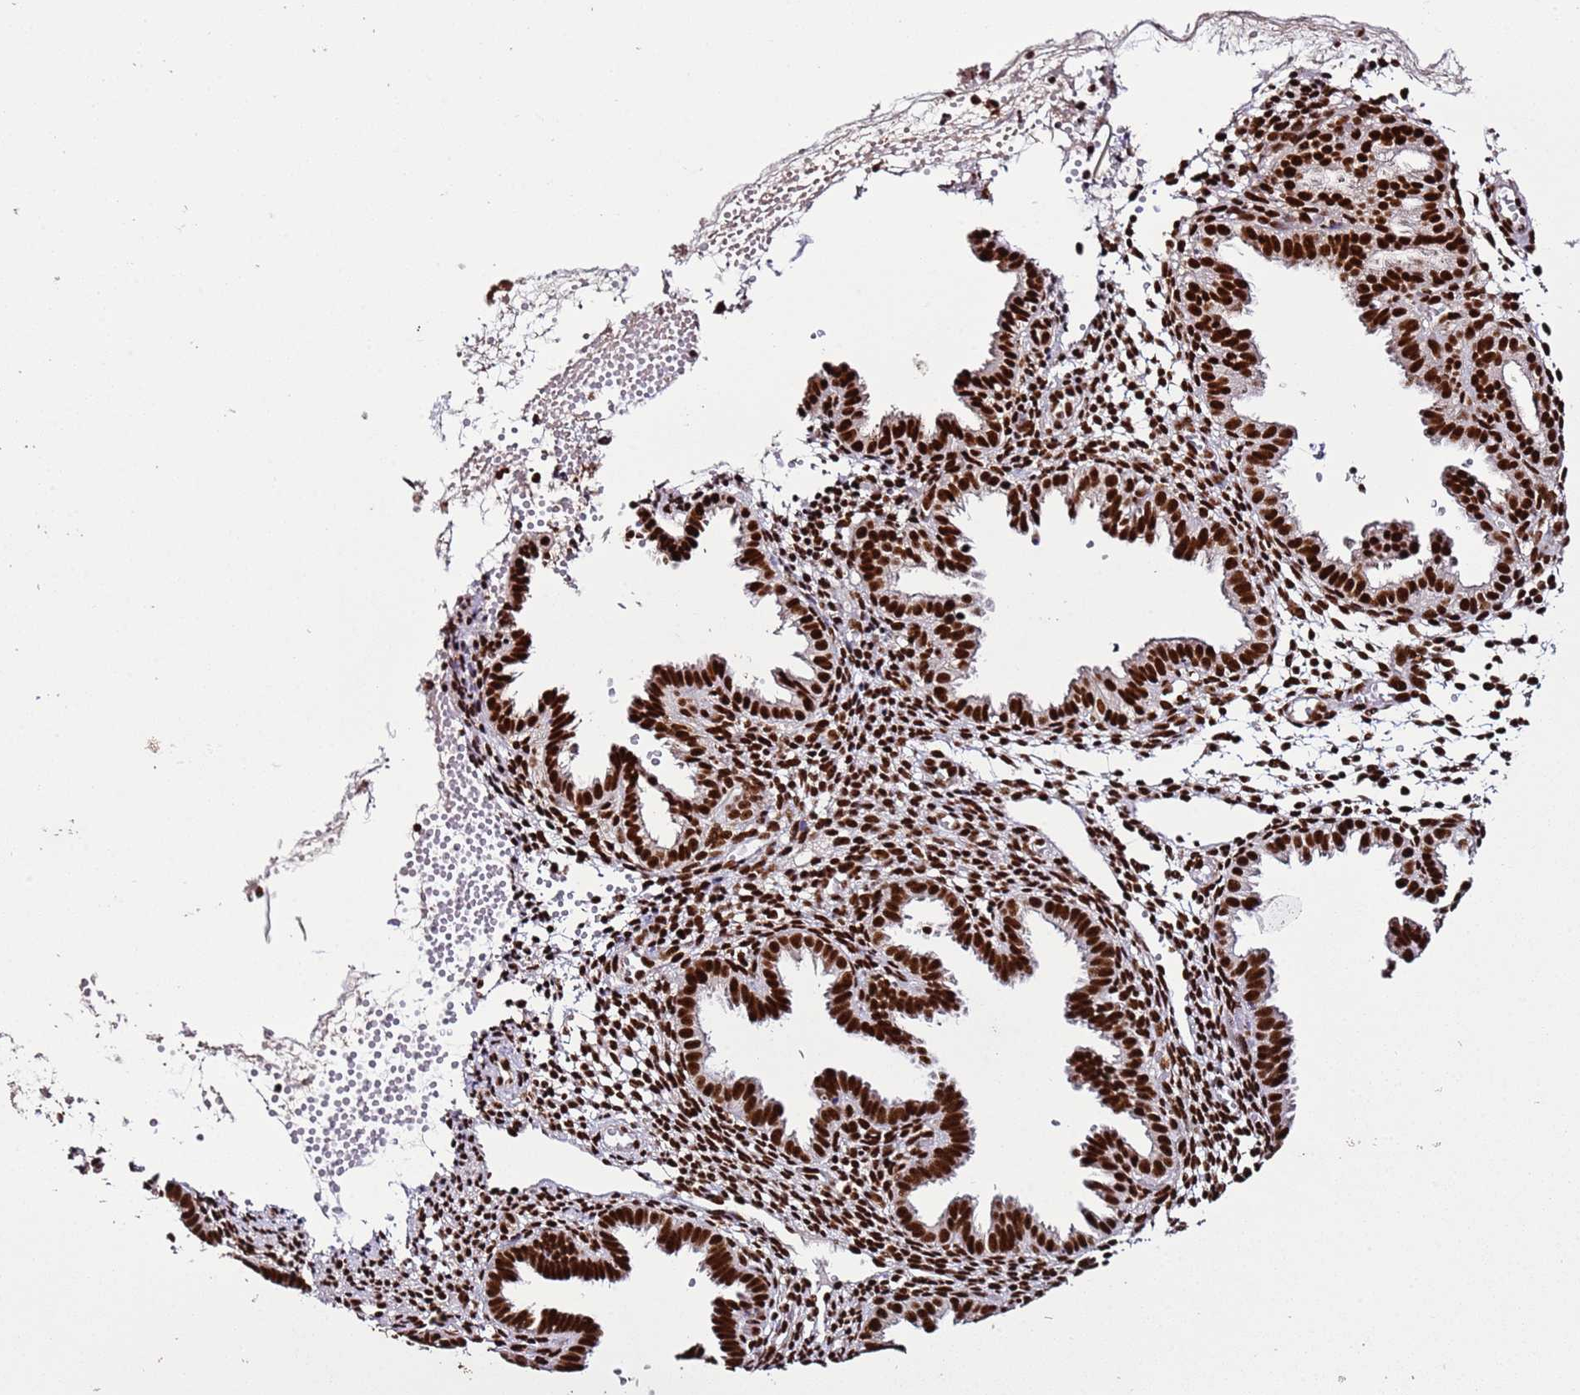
{"staining": {"intensity": "strong", "quantity": ">75%", "location": "nuclear"}, "tissue": "endometrium", "cell_type": "Cells in endometrial stroma", "image_type": "normal", "snomed": [{"axis": "morphology", "description": "Normal tissue, NOS"}, {"axis": "topography", "description": "Endometrium"}], "caption": "Endometrium was stained to show a protein in brown. There is high levels of strong nuclear expression in approximately >75% of cells in endometrial stroma. The staining is performed using DAB (3,3'-diaminobenzidine) brown chromogen to label protein expression. The nuclei are counter-stained blue using hematoxylin.", "gene": "C6orf226", "patient": {"sex": "female", "age": 33}}